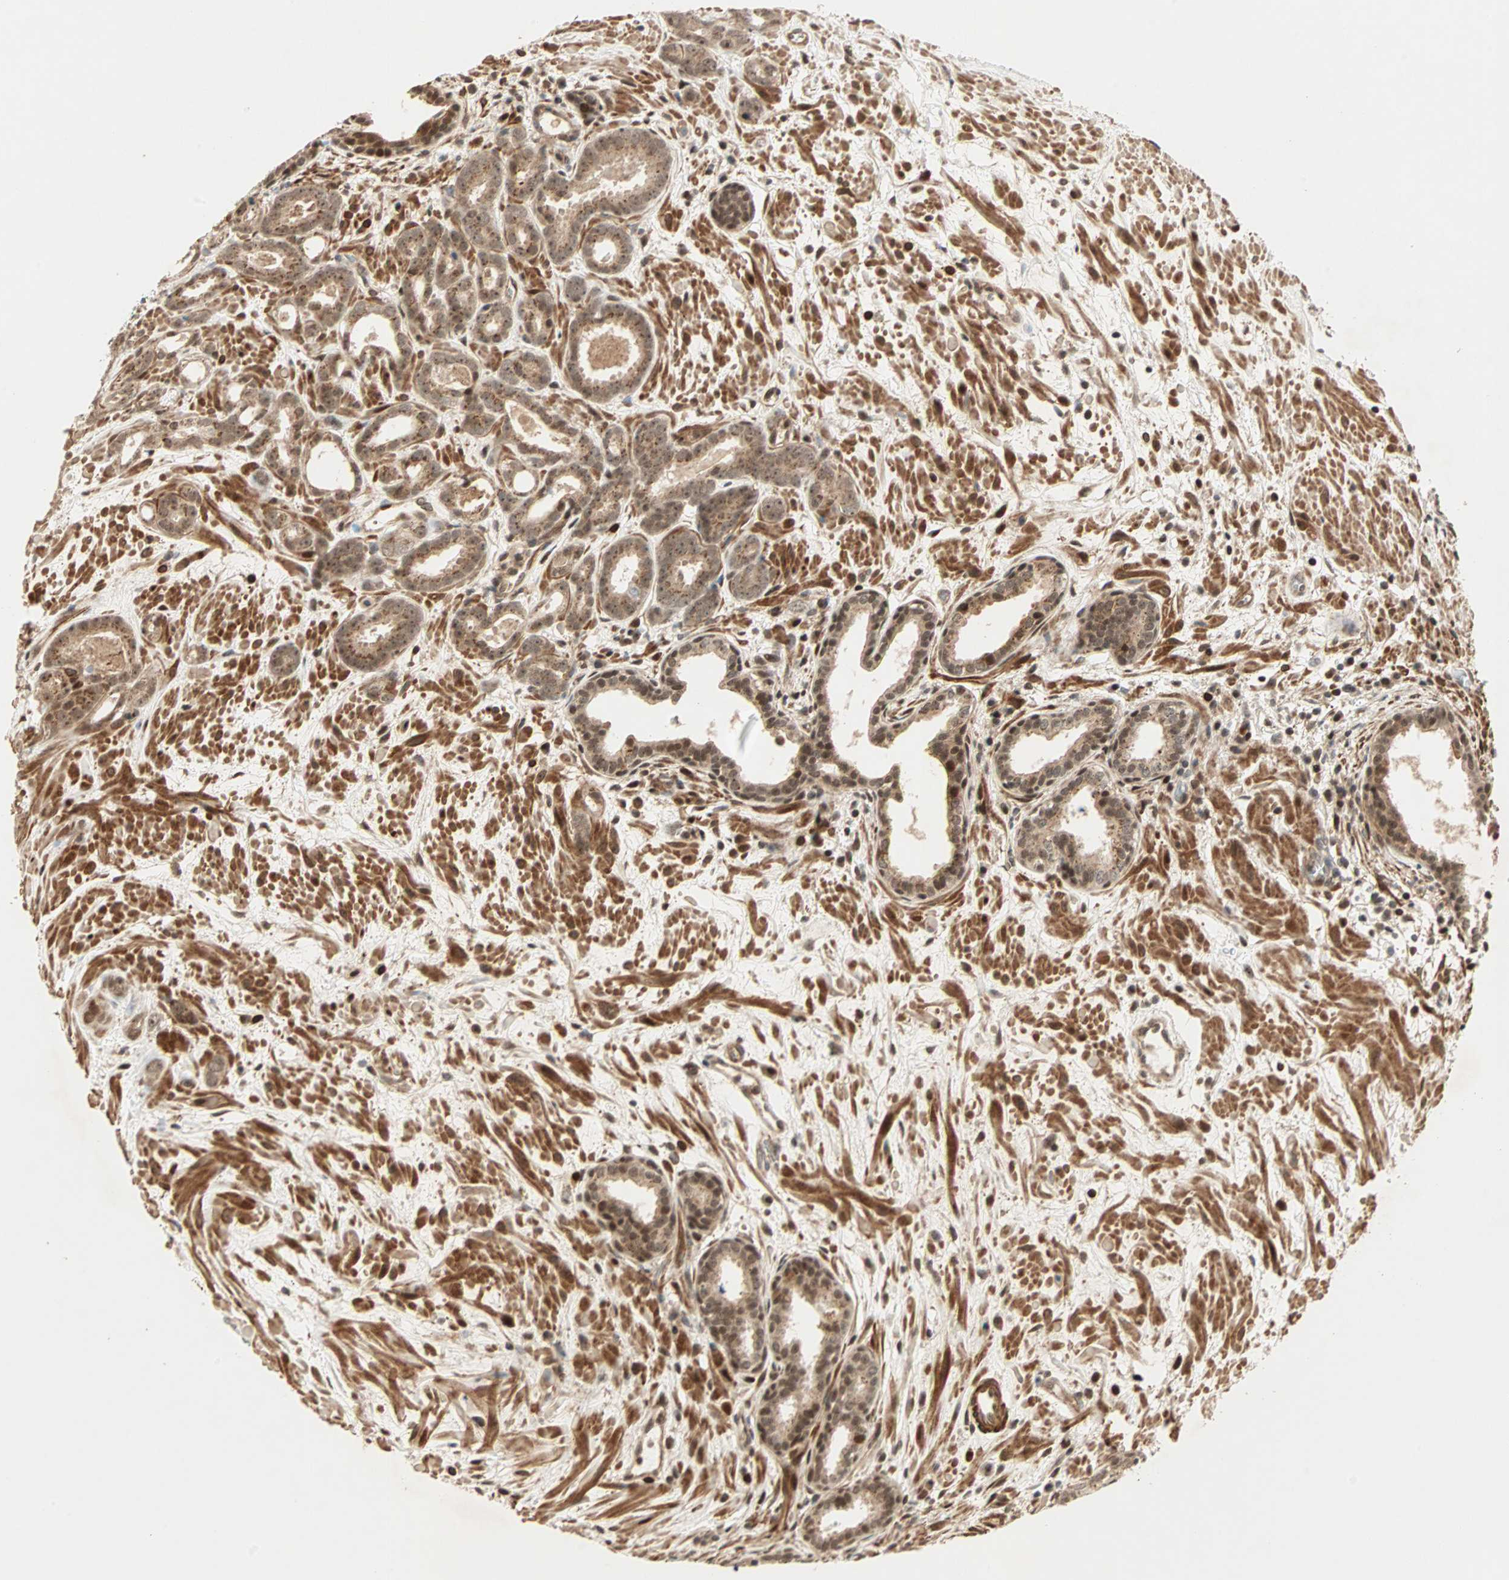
{"staining": {"intensity": "strong", "quantity": ">75%", "location": "cytoplasmic/membranous,nuclear"}, "tissue": "prostate cancer", "cell_type": "Tumor cells", "image_type": "cancer", "snomed": [{"axis": "morphology", "description": "Adenocarcinoma, Low grade"}, {"axis": "topography", "description": "Prostate"}], "caption": "Prostate low-grade adenocarcinoma was stained to show a protein in brown. There is high levels of strong cytoplasmic/membranous and nuclear staining in about >75% of tumor cells. (DAB (3,3'-diaminobenzidine) IHC with brightfield microscopy, high magnification).", "gene": "ZBED9", "patient": {"sex": "male", "age": 57}}